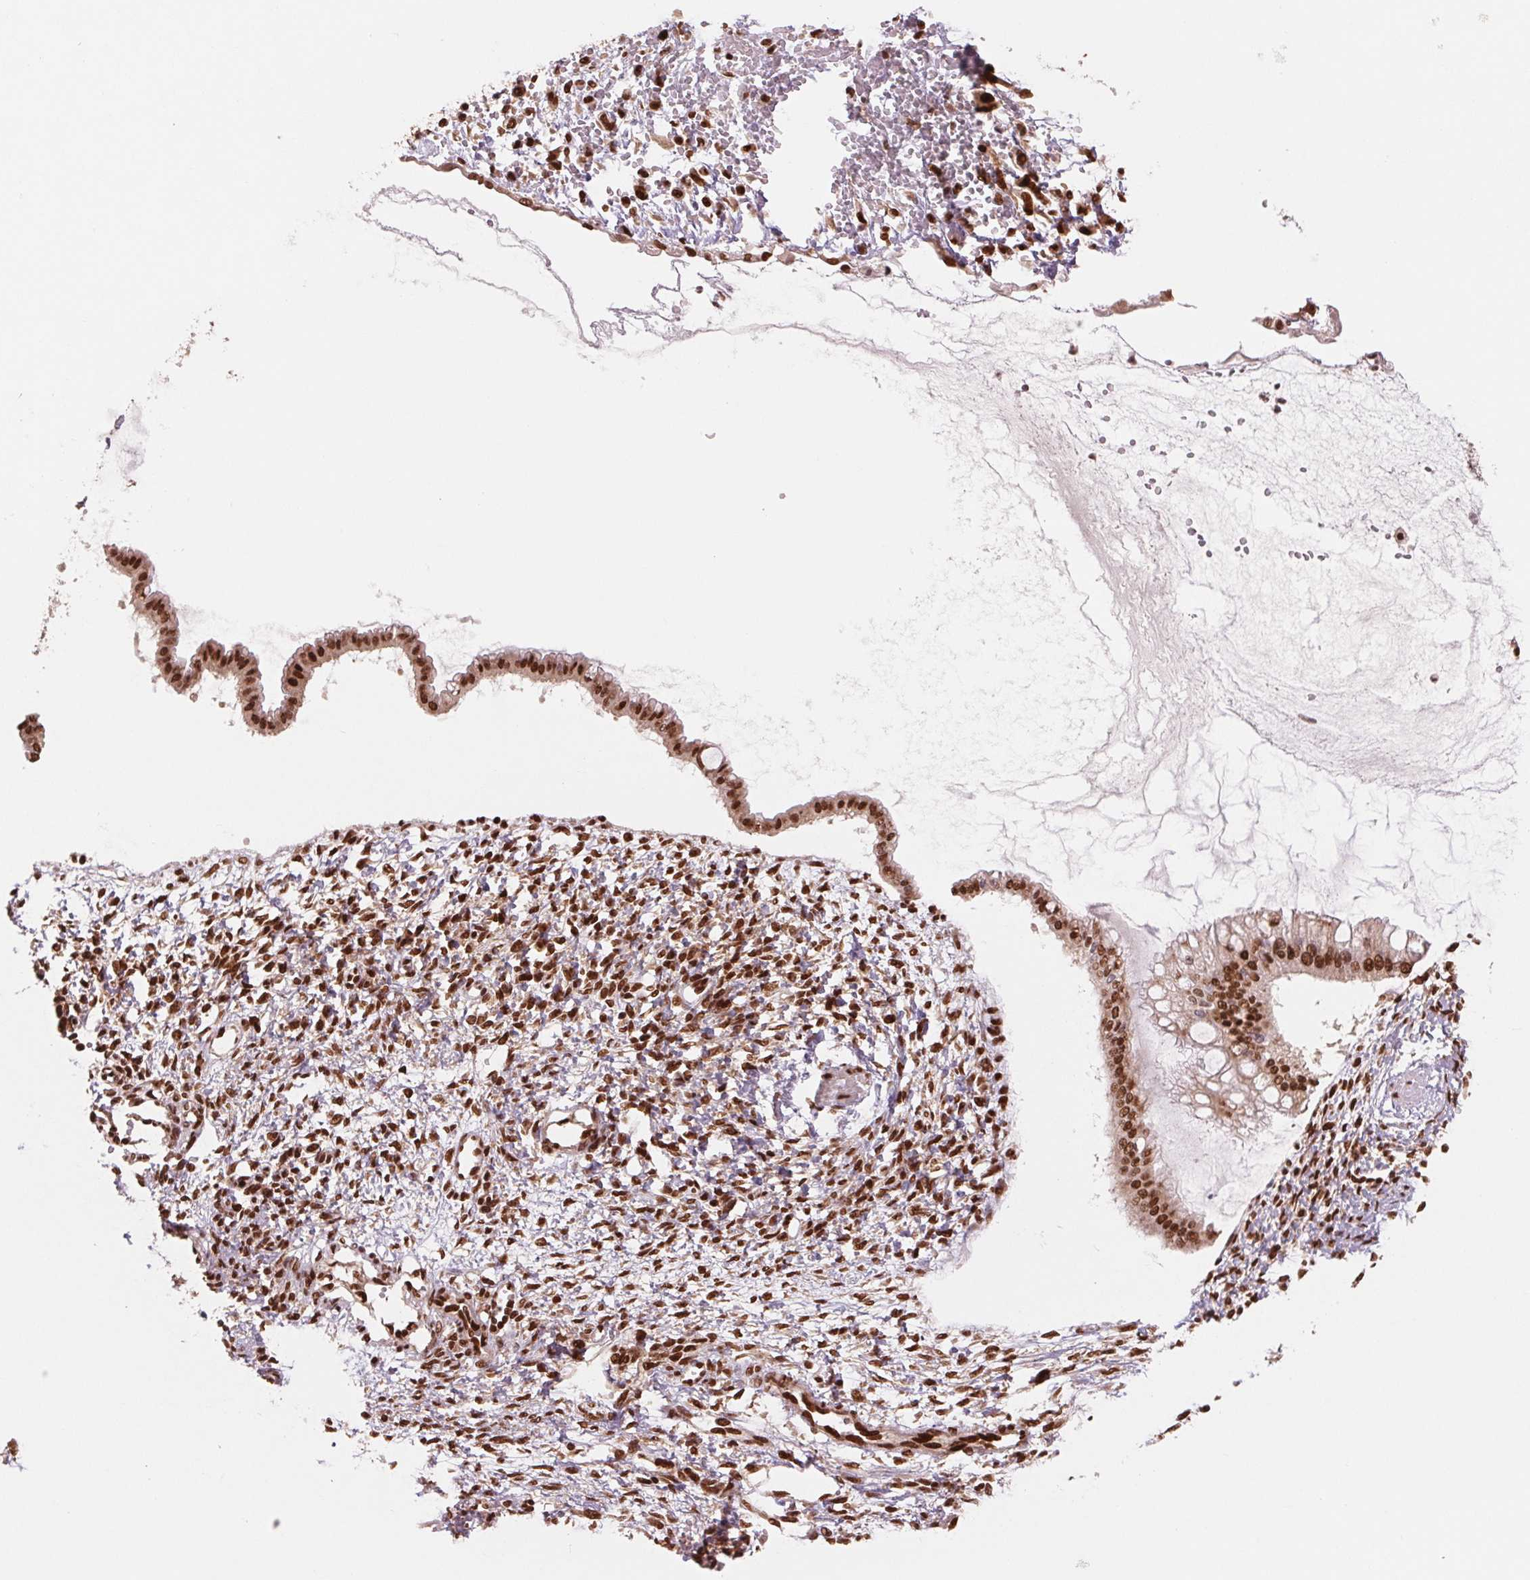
{"staining": {"intensity": "strong", "quantity": ">75%", "location": "nuclear"}, "tissue": "ovarian cancer", "cell_type": "Tumor cells", "image_type": "cancer", "snomed": [{"axis": "morphology", "description": "Cystadenocarcinoma, mucinous, NOS"}, {"axis": "topography", "description": "Ovary"}], "caption": "A photomicrograph showing strong nuclear positivity in about >75% of tumor cells in ovarian mucinous cystadenocarcinoma, as visualized by brown immunohistochemical staining.", "gene": "TTLL9", "patient": {"sex": "female", "age": 73}}